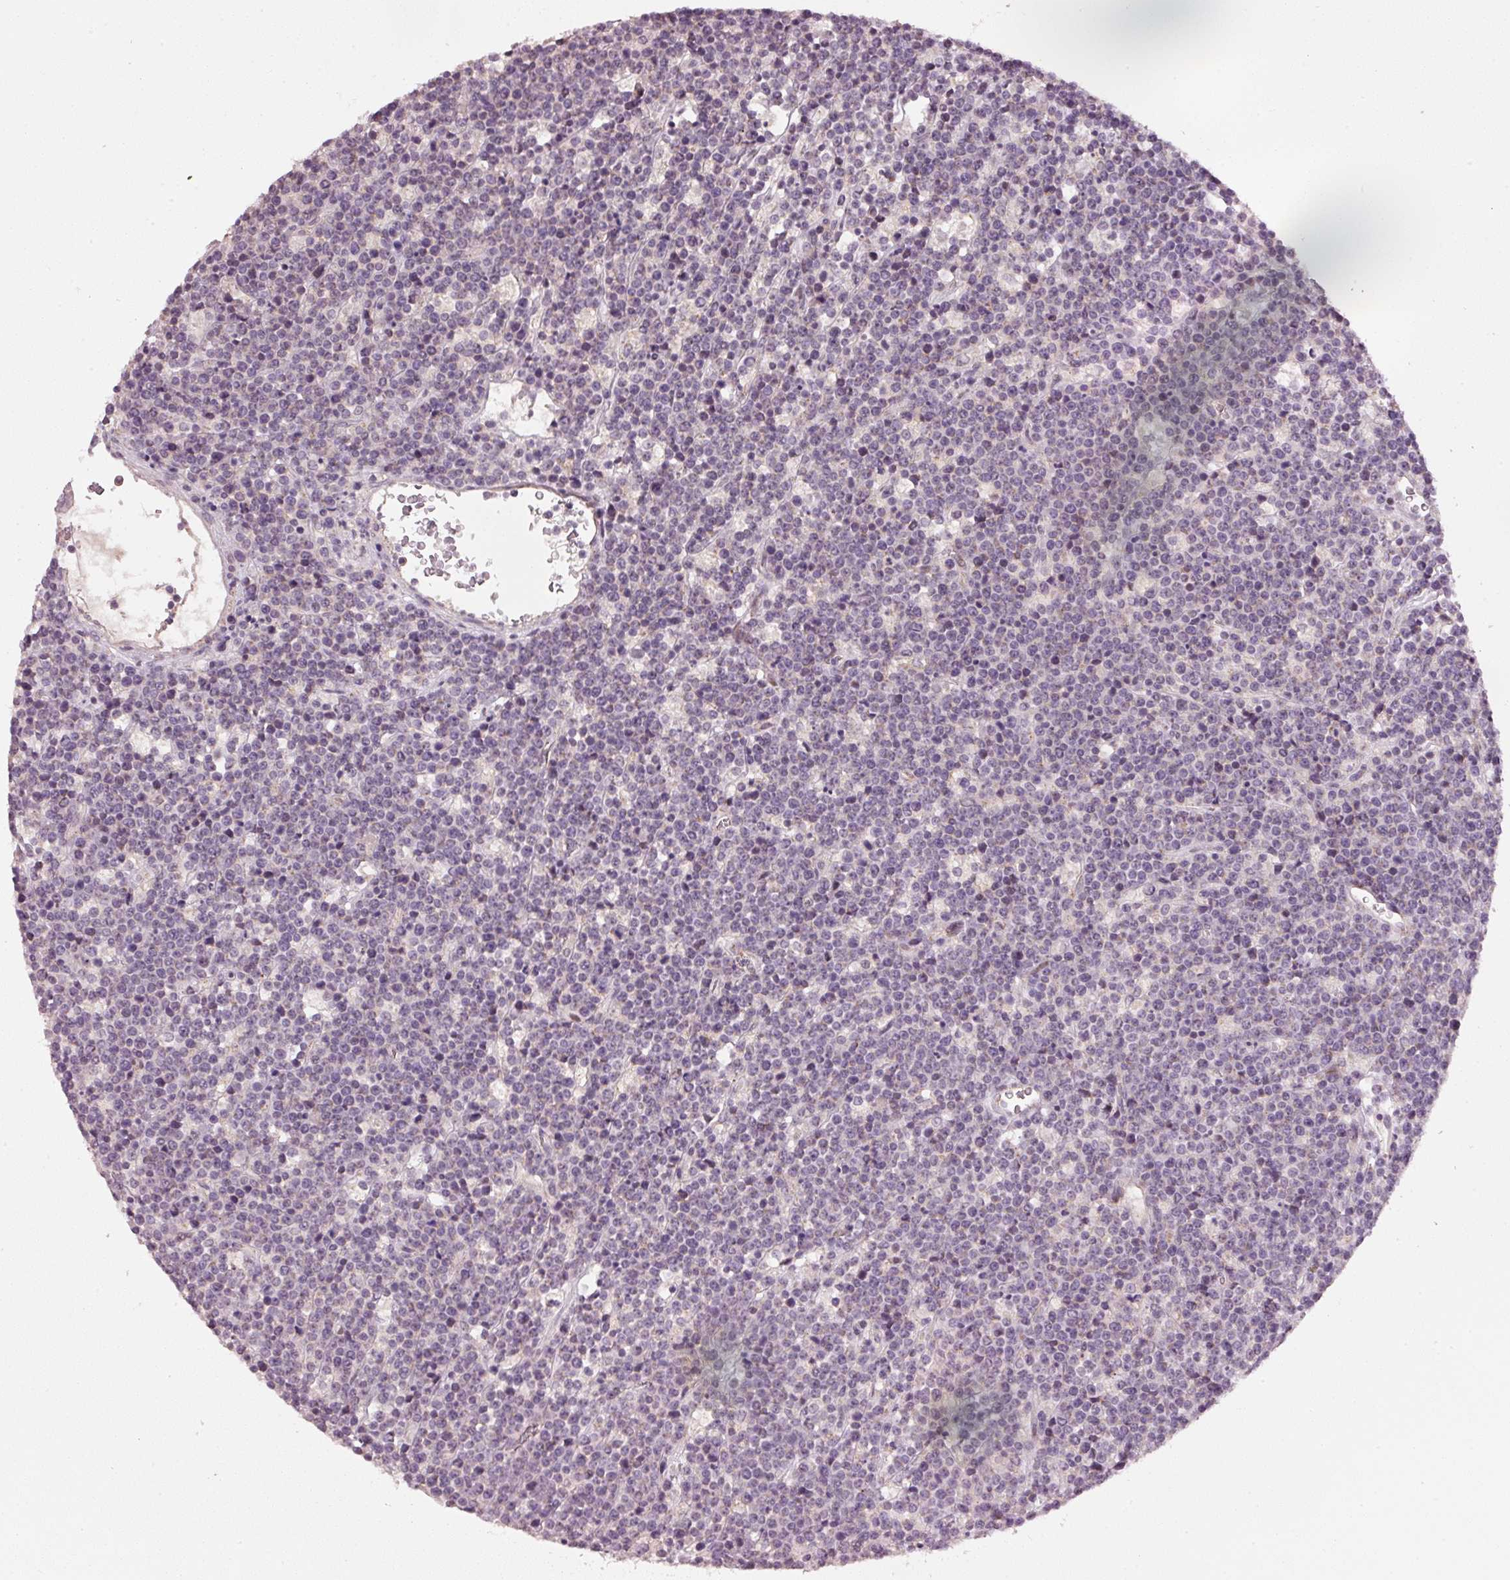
{"staining": {"intensity": "negative", "quantity": "none", "location": "none"}, "tissue": "lymphoma", "cell_type": "Tumor cells", "image_type": "cancer", "snomed": [{"axis": "morphology", "description": "Malignant lymphoma, non-Hodgkin's type, High grade"}, {"axis": "topography", "description": "Ovary"}], "caption": "Photomicrograph shows no protein positivity in tumor cells of lymphoma tissue. (DAB IHC, high magnification).", "gene": "TOB2", "patient": {"sex": "female", "age": 56}}